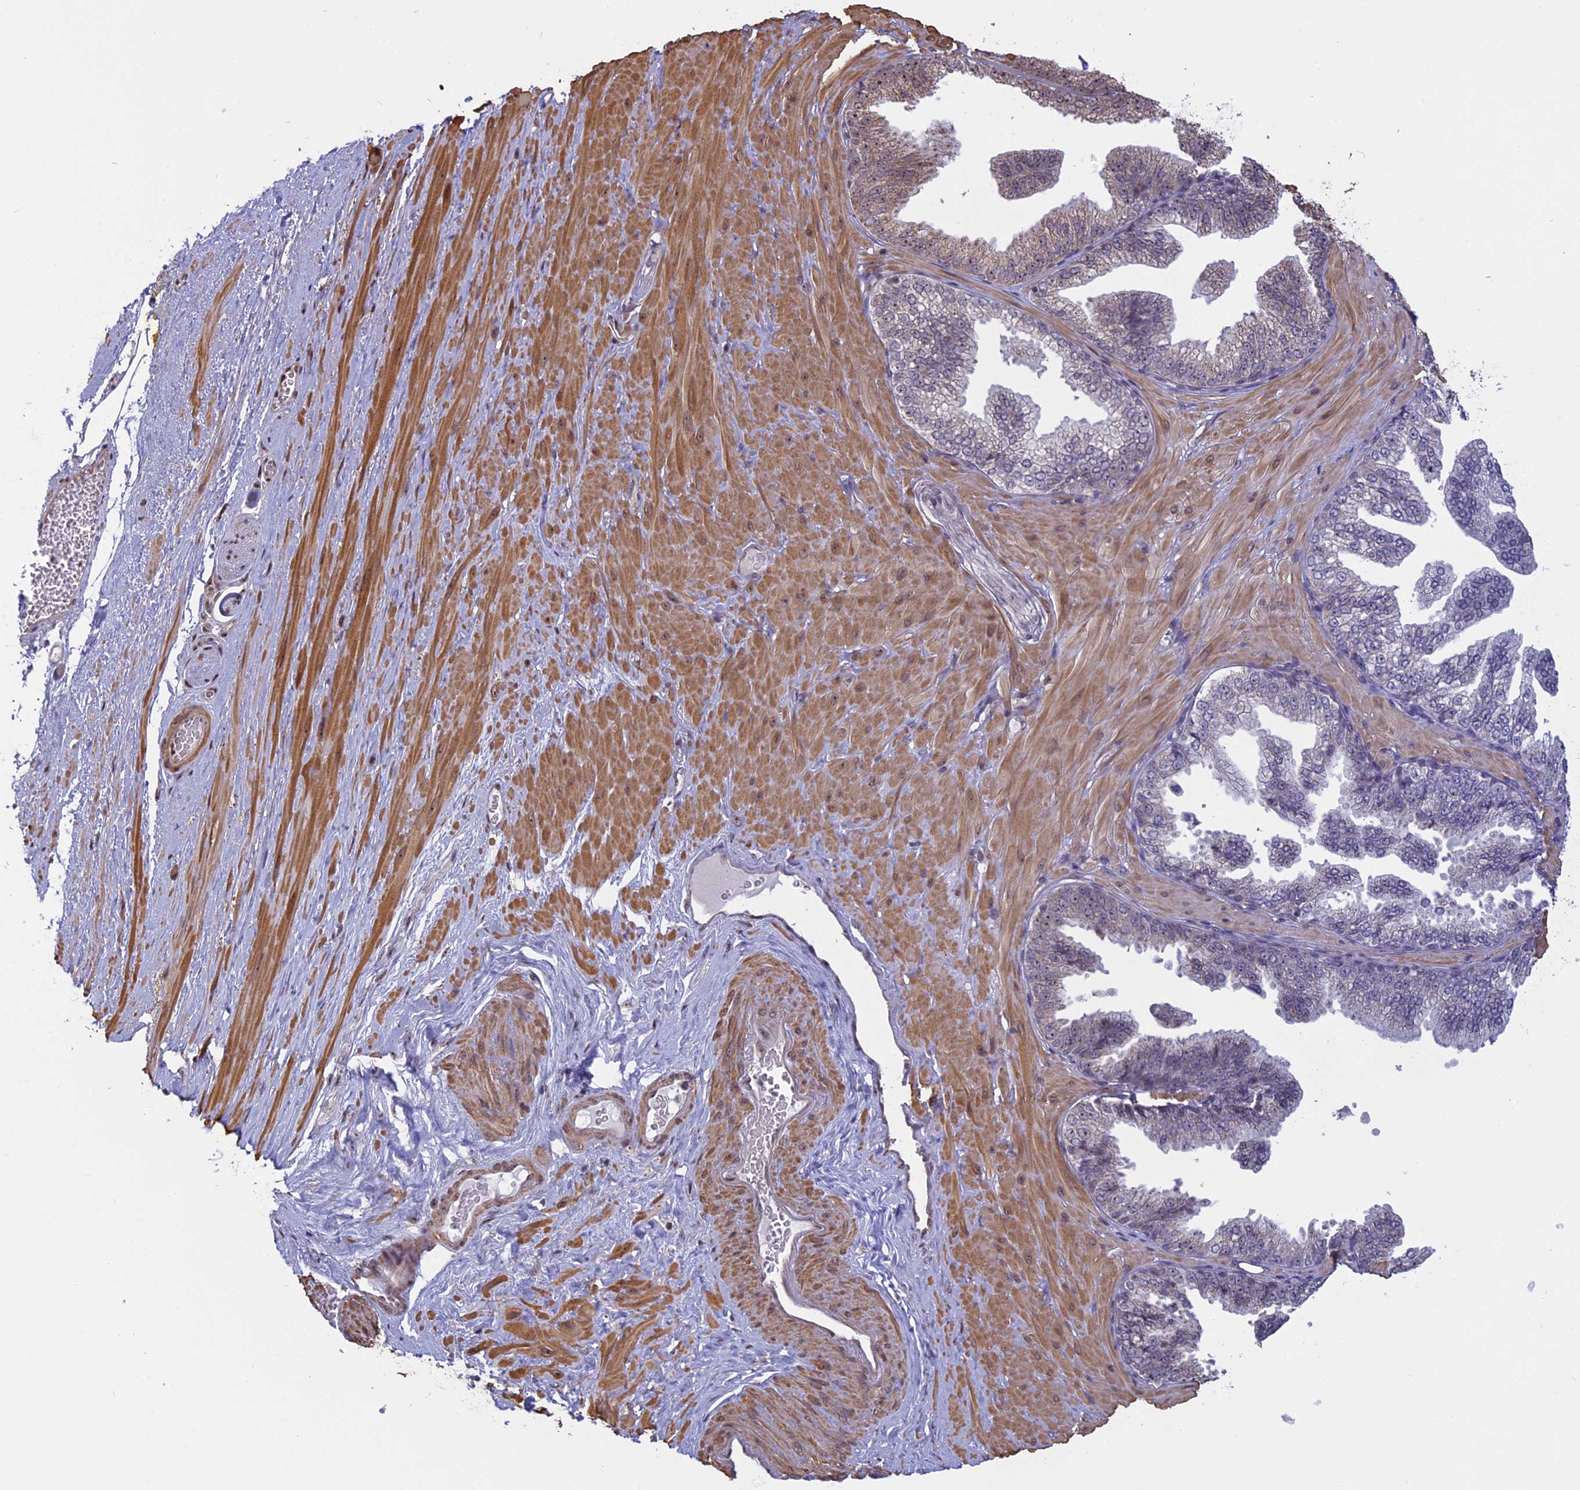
{"staining": {"intensity": "moderate", "quantity": "25%-75%", "location": "cytoplasmic/membranous,nuclear"}, "tissue": "soft tissue", "cell_type": "Chondrocytes", "image_type": "normal", "snomed": [{"axis": "morphology", "description": "Normal tissue, NOS"}, {"axis": "morphology", "description": "Adenocarcinoma, Low grade"}, {"axis": "topography", "description": "Prostate"}, {"axis": "topography", "description": "Peripheral nerve tissue"}], "caption": "Protein analysis of unremarkable soft tissue shows moderate cytoplasmic/membranous,nuclear expression in approximately 25%-75% of chondrocytes.", "gene": "MGA", "patient": {"sex": "male", "age": 63}}